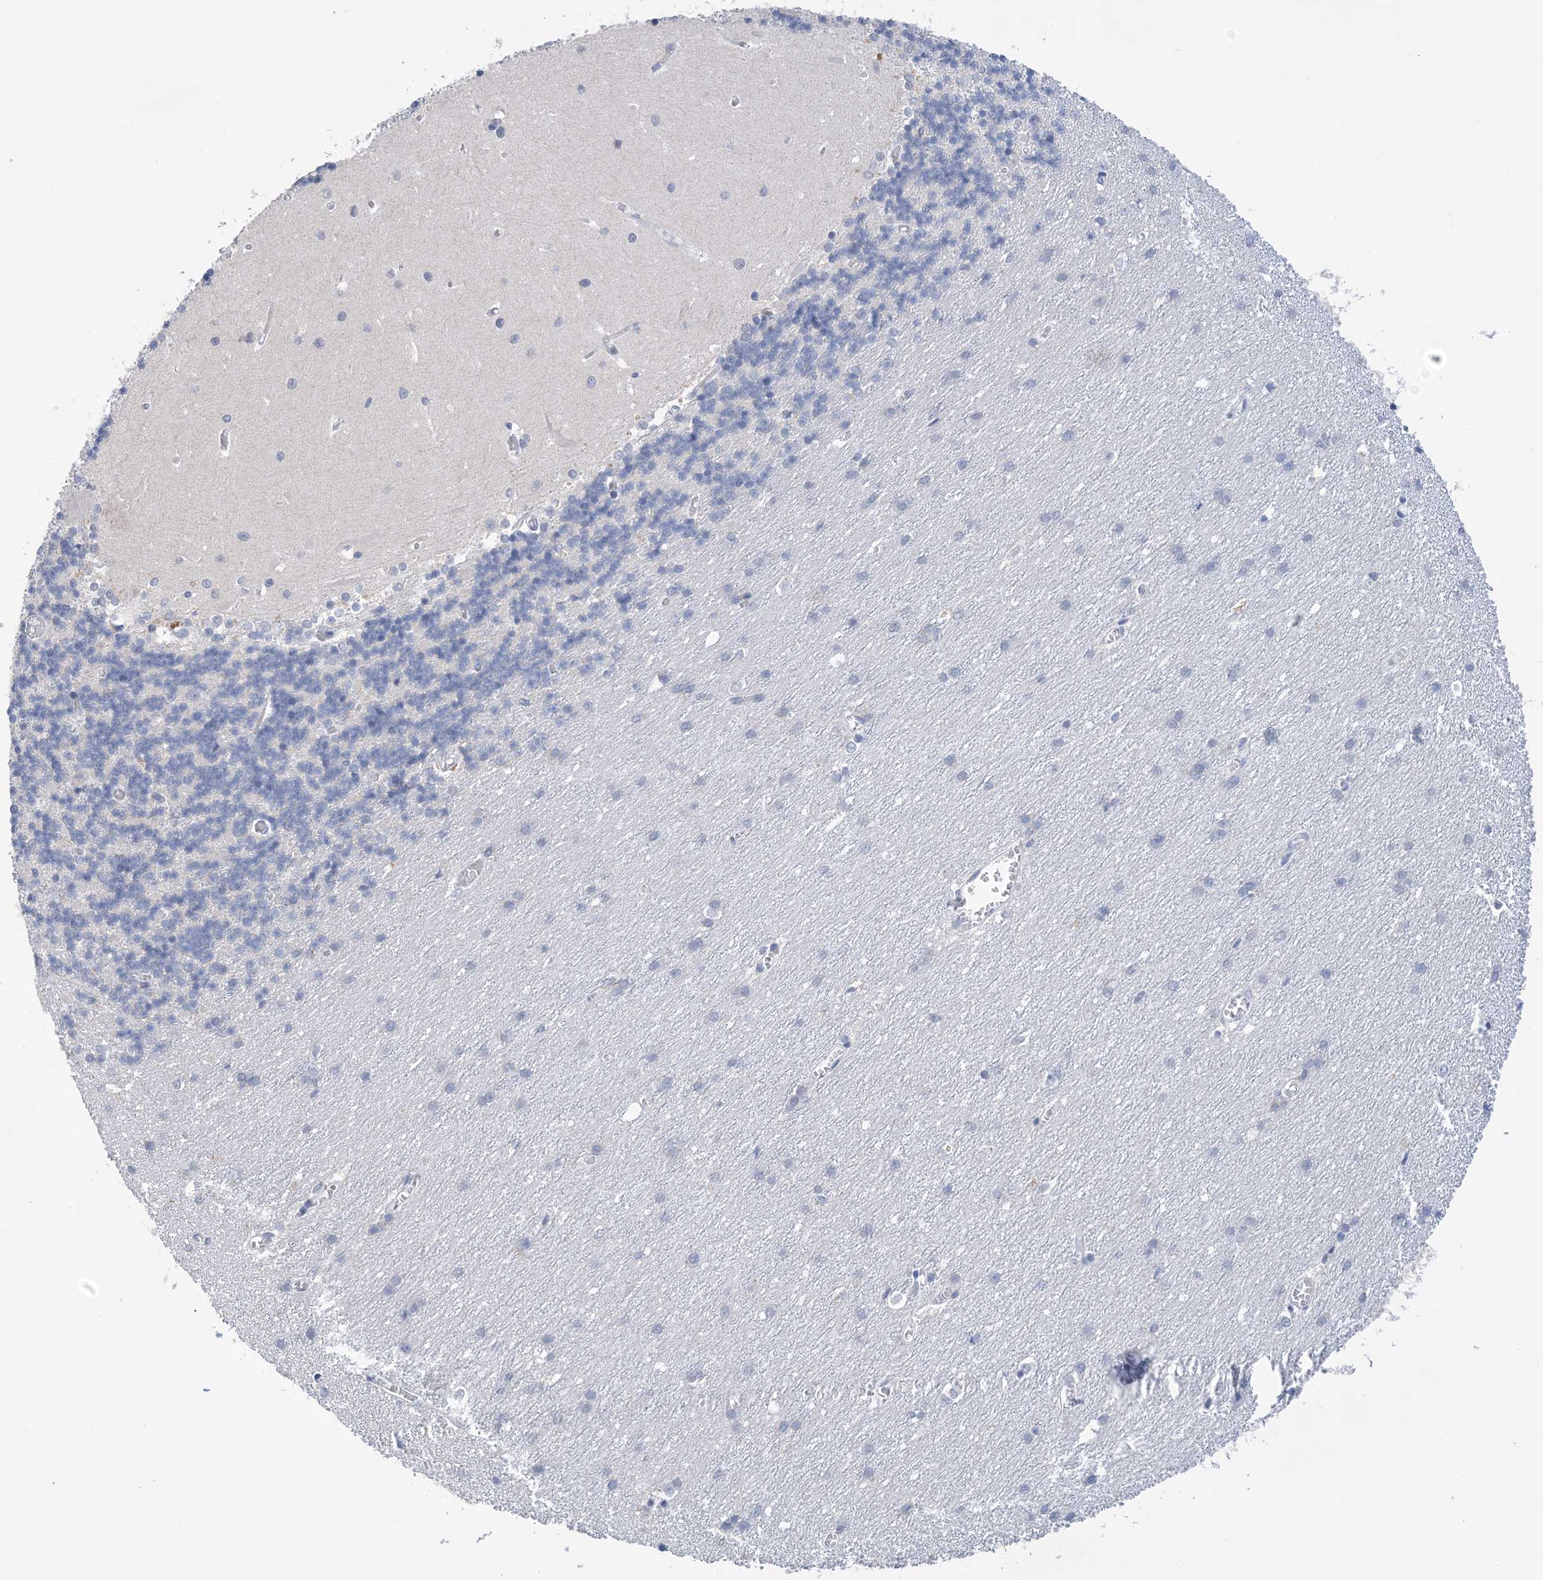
{"staining": {"intensity": "negative", "quantity": "none", "location": "none"}, "tissue": "cerebellum", "cell_type": "Cells in granular layer", "image_type": "normal", "snomed": [{"axis": "morphology", "description": "Normal tissue, NOS"}, {"axis": "topography", "description": "Cerebellum"}], "caption": "Immunohistochemistry of normal cerebellum reveals no expression in cells in granular layer.", "gene": "DSC3", "patient": {"sex": "male", "age": 37}}